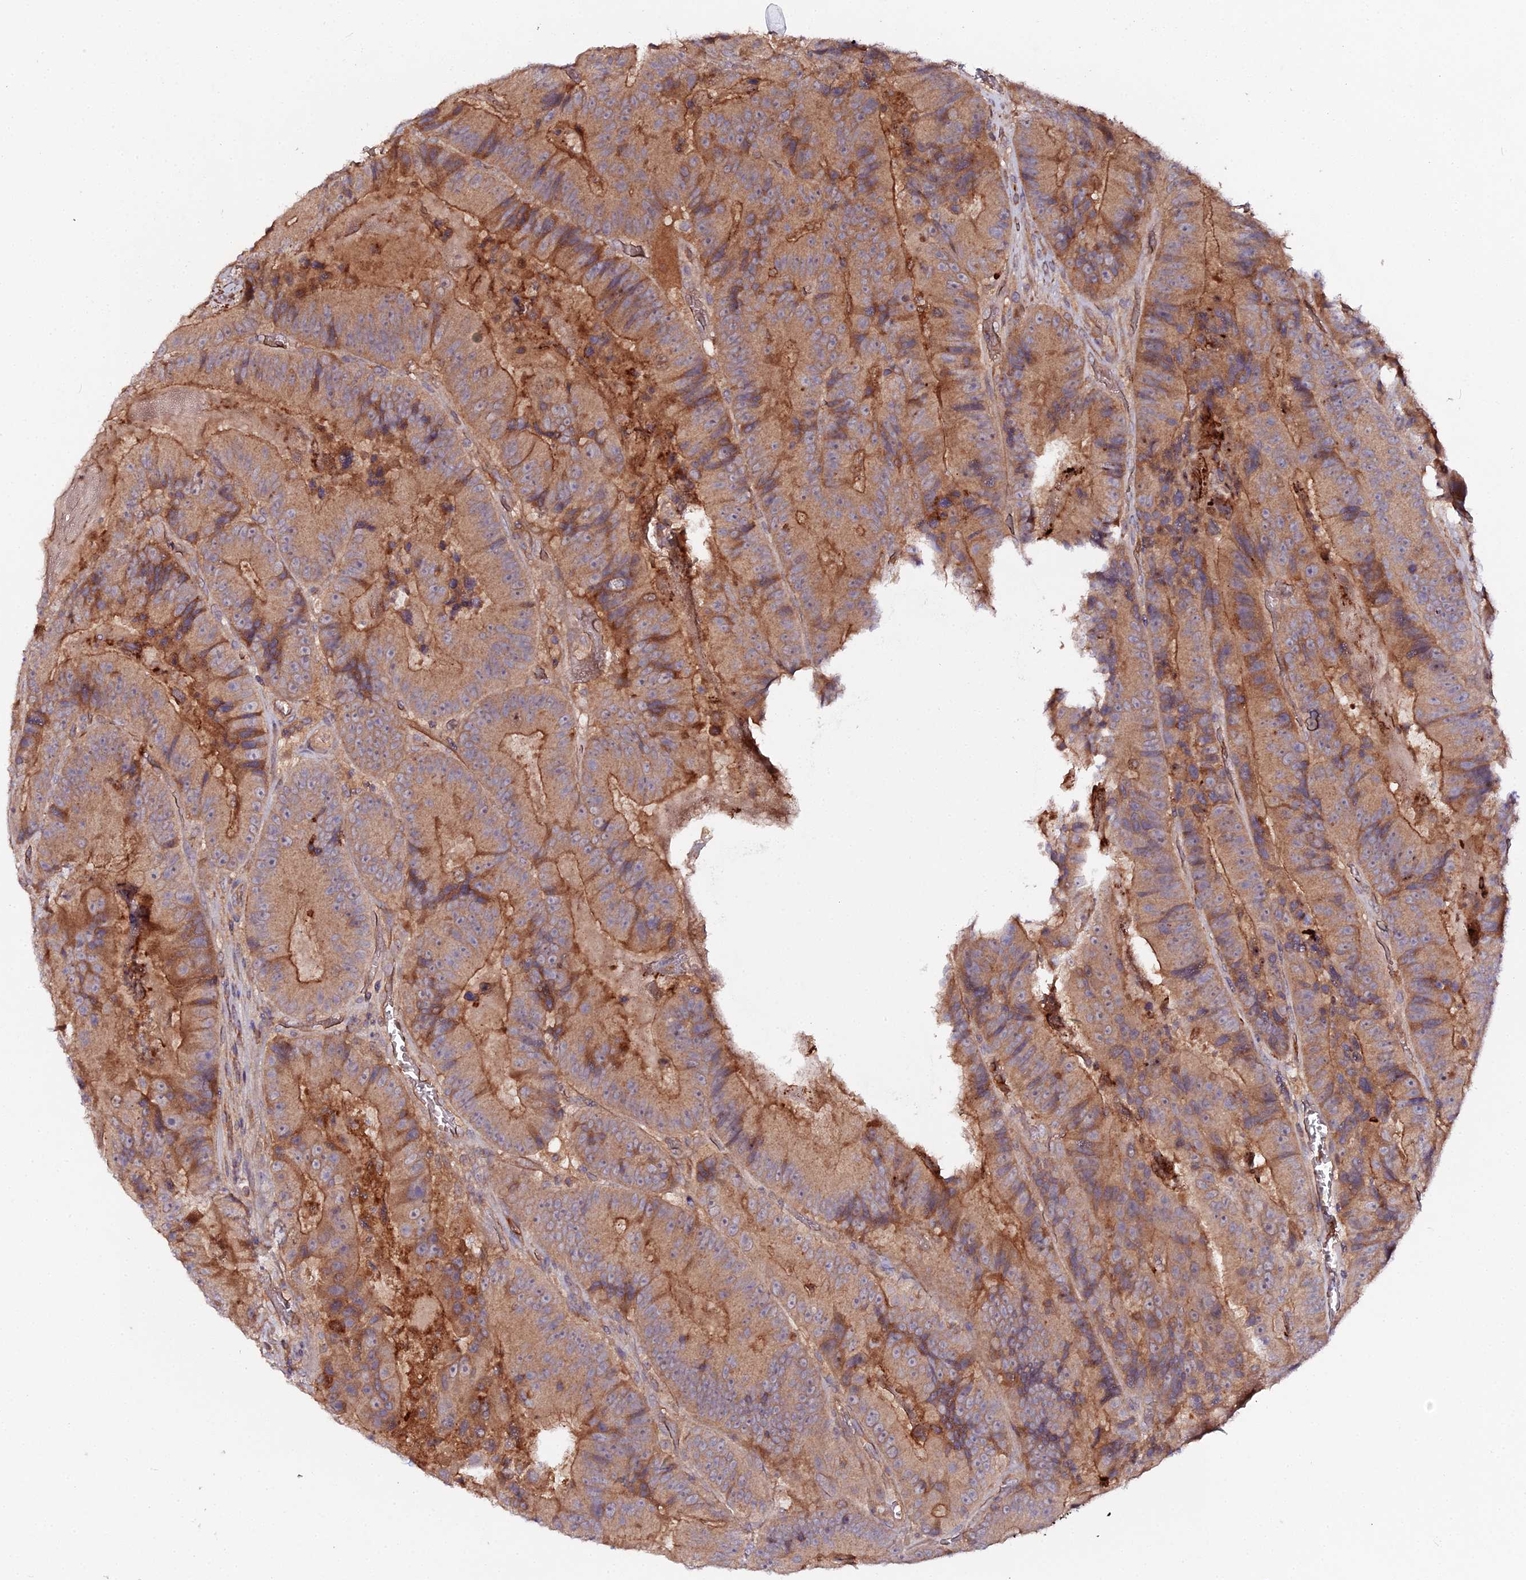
{"staining": {"intensity": "moderate", "quantity": ">75%", "location": "cytoplasmic/membranous"}, "tissue": "colorectal cancer", "cell_type": "Tumor cells", "image_type": "cancer", "snomed": [{"axis": "morphology", "description": "Adenocarcinoma, NOS"}, {"axis": "topography", "description": "Colon"}], "caption": "Brown immunohistochemical staining in colorectal adenocarcinoma reveals moderate cytoplasmic/membranous staining in about >75% of tumor cells.", "gene": "TRIM26", "patient": {"sex": "female", "age": 86}}